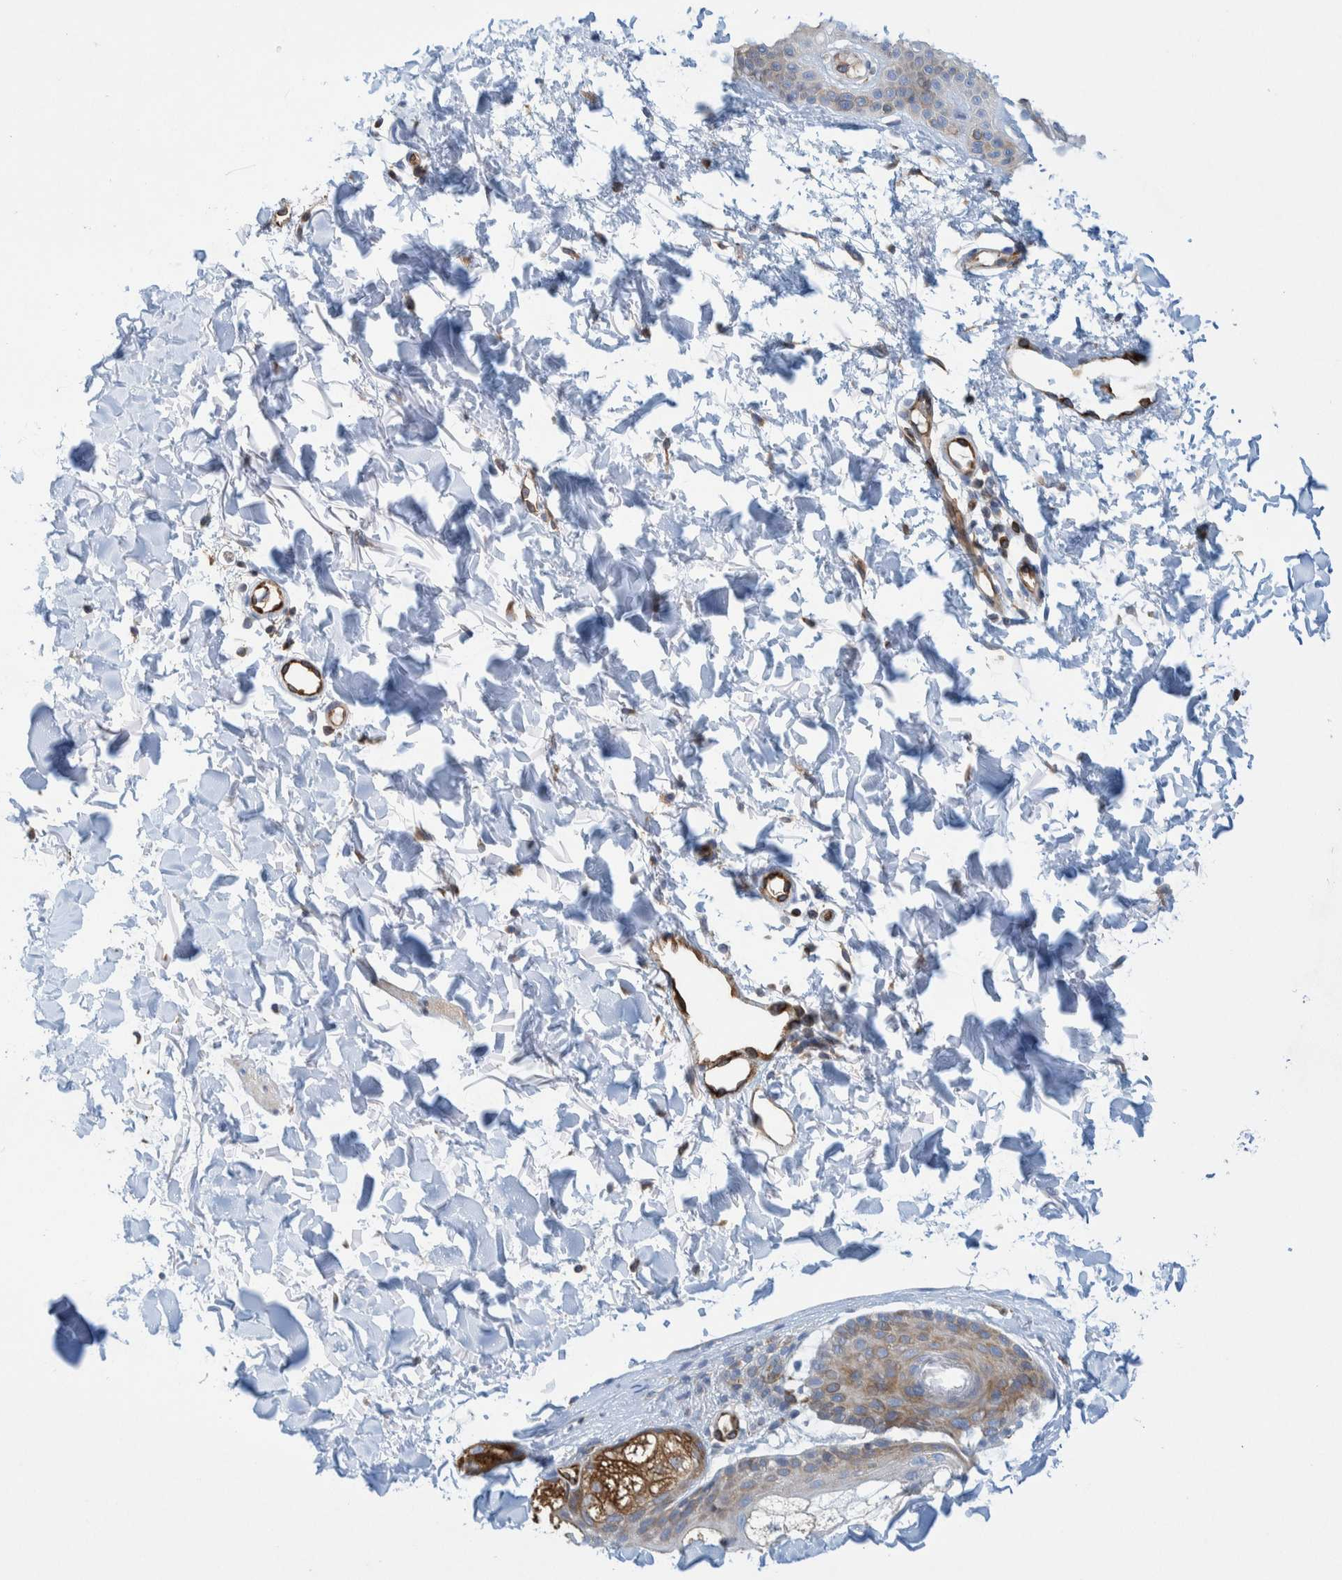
{"staining": {"intensity": "negative", "quantity": "none", "location": "none"}, "tissue": "skin", "cell_type": "Fibroblasts", "image_type": "normal", "snomed": [{"axis": "morphology", "description": "Normal tissue, NOS"}, {"axis": "morphology", "description": "Malignant melanoma, NOS"}, {"axis": "topography", "description": "Skin"}], "caption": "High power microscopy image of an immunohistochemistry image of normal skin, revealing no significant staining in fibroblasts. (Brightfield microscopy of DAB (3,3'-diaminobenzidine) immunohistochemistry at high magnification).", "gene": "THEM6", "patient": {"sex": "male", "age": 83}}